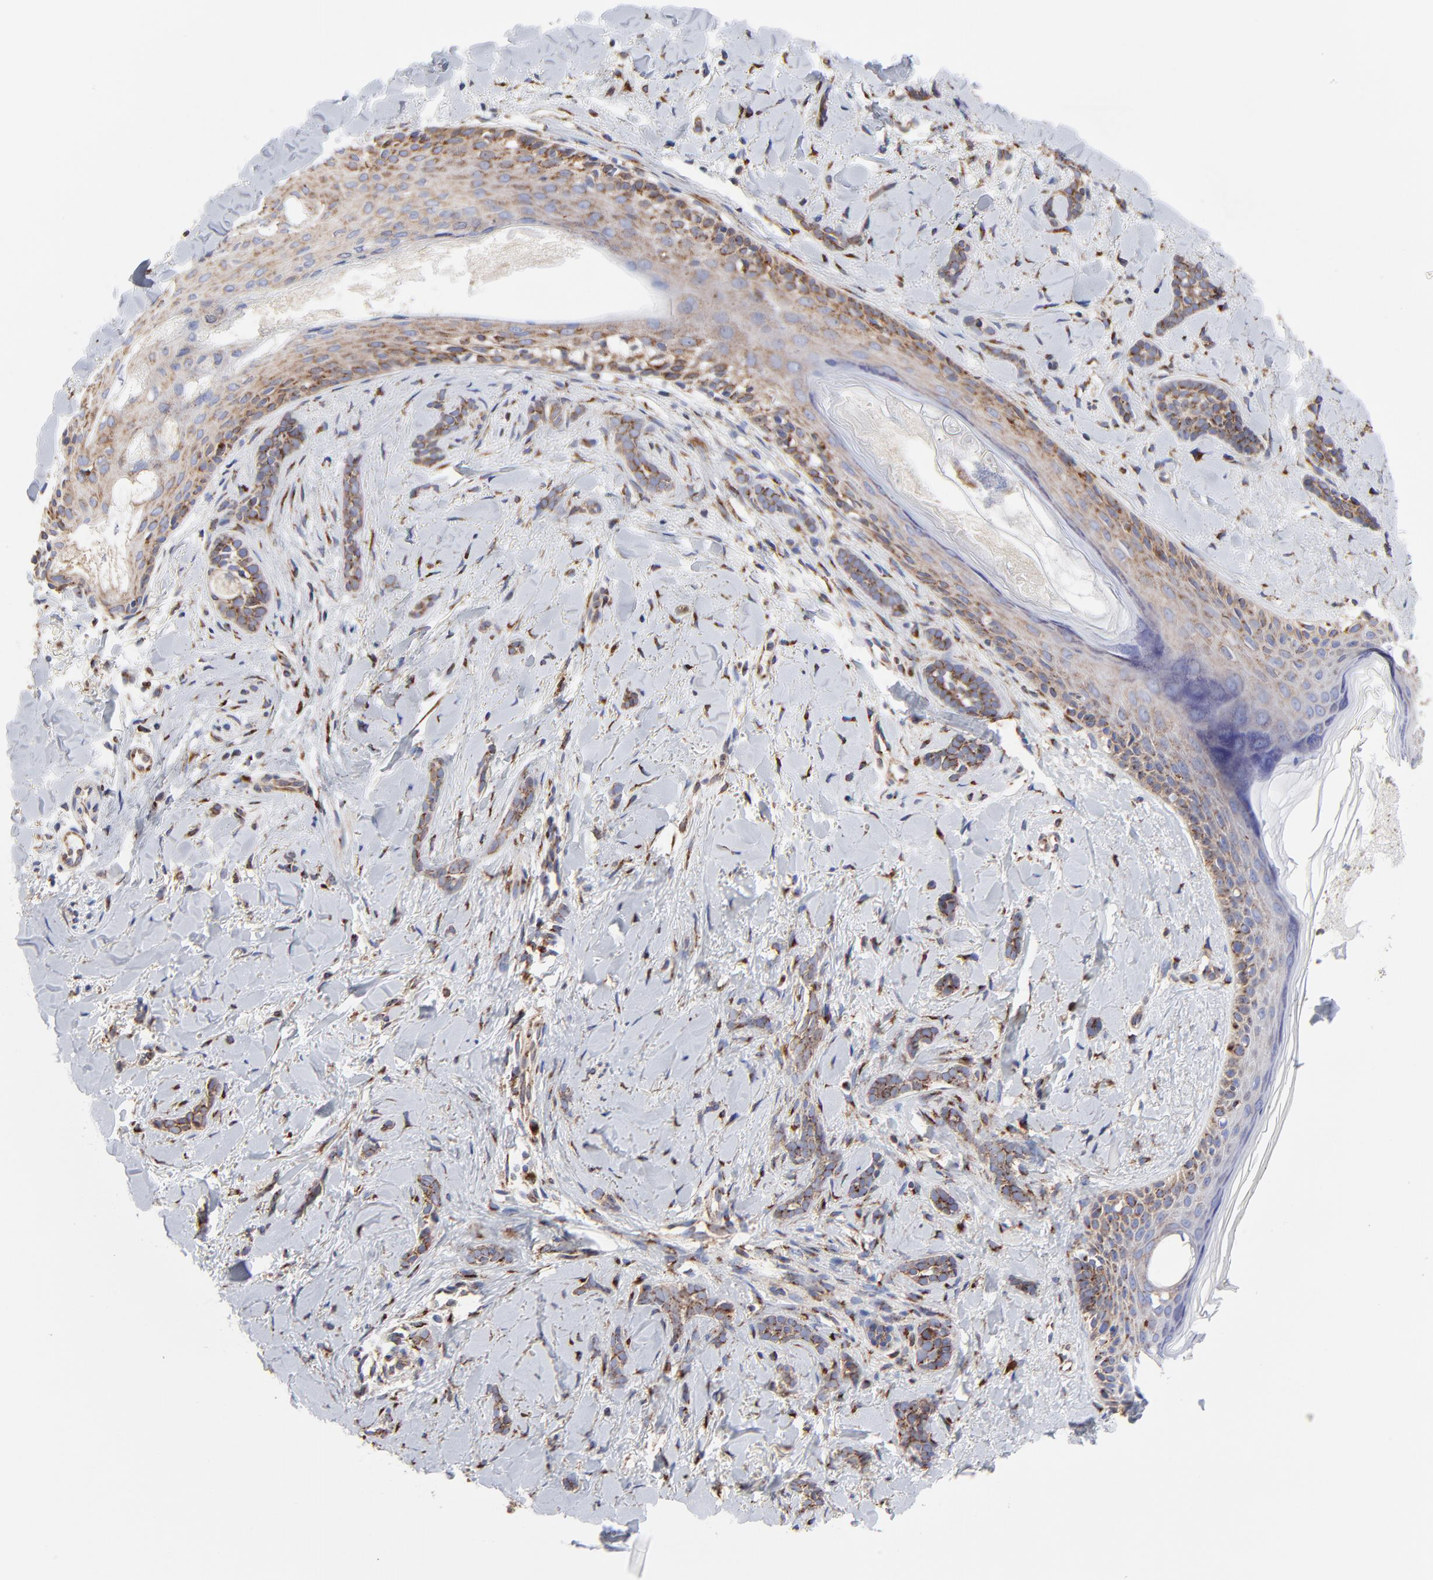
{"staining": {"intensity": "moderate", "quantity": ">75%", "location": "cytoplasmic/membranous"}, "tissue": "skin cancer", "cell_type": "Tumor cells", "image_type": "cancer", "snomed": [{"axis": "morphology", "description": "Basal cell carcinoma"}, {"axis": "topography", "description": "Skin"}], "caption": "Basal cell carcinoma (skin) stained for a protein (brown) displays moderate cytoplasmic/membranous positive expression in about >75% of tumor cells.", "gene": "LMAN1", "patient": {"sex": "female", "age": 37}}